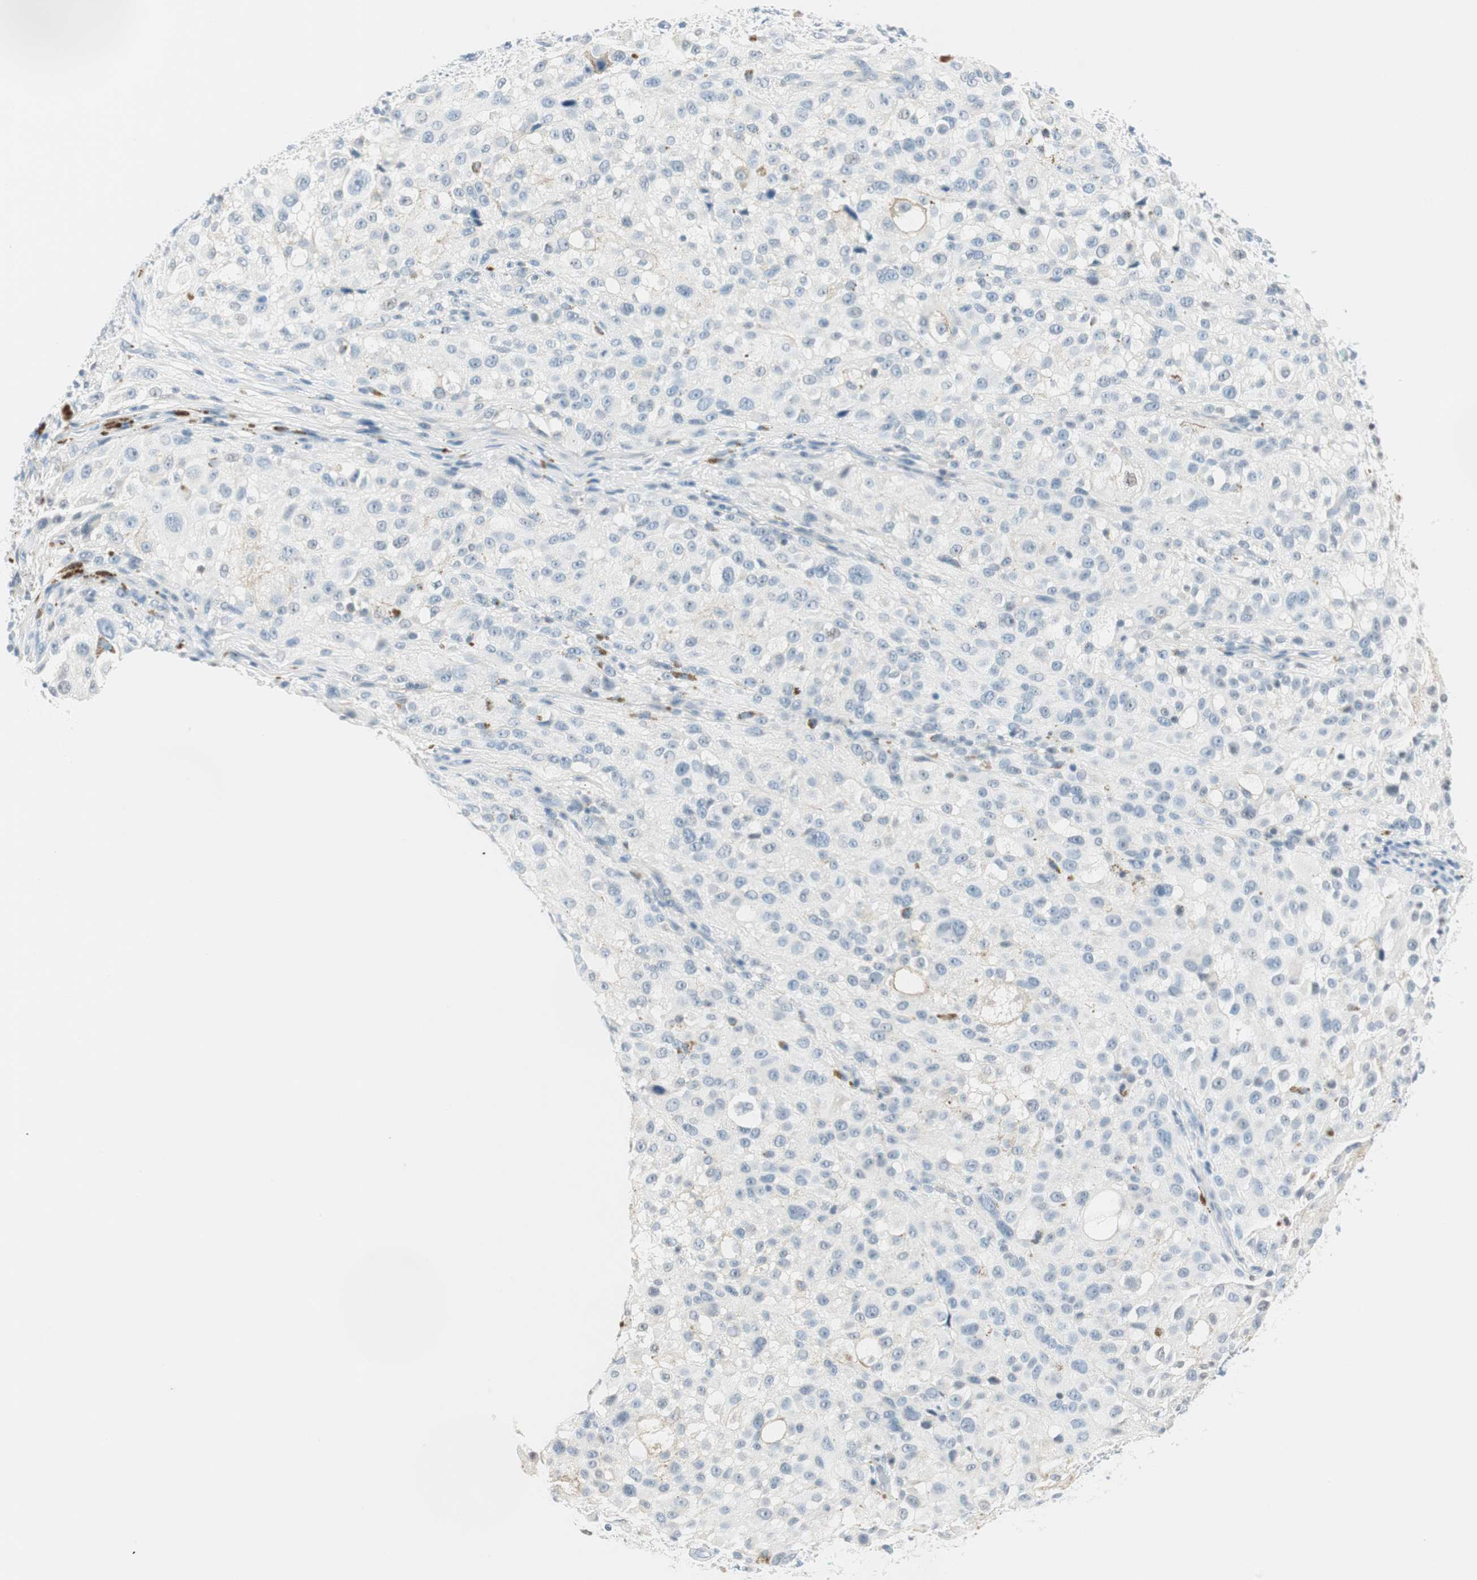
{"staining": {"intensity": "negative", "quantity": "none", "location": "none"}, "tissue": "melanoma", "cell_type": "Tumor cells", "image_type": "cancer", "snomed": [{"axis": "morphology", "description": "Necrosis, NOS"}, {"axis": "morphology", "description": "Malignant melanoma, NOS"}, {"axis": "topography", "description": "Skin"}], "caption": "Protein analysis of malignant melanoma displays no significant staining in tumor cells.", "gene": "HOXB13", "patient": {"sex": "female", "age": 87}}